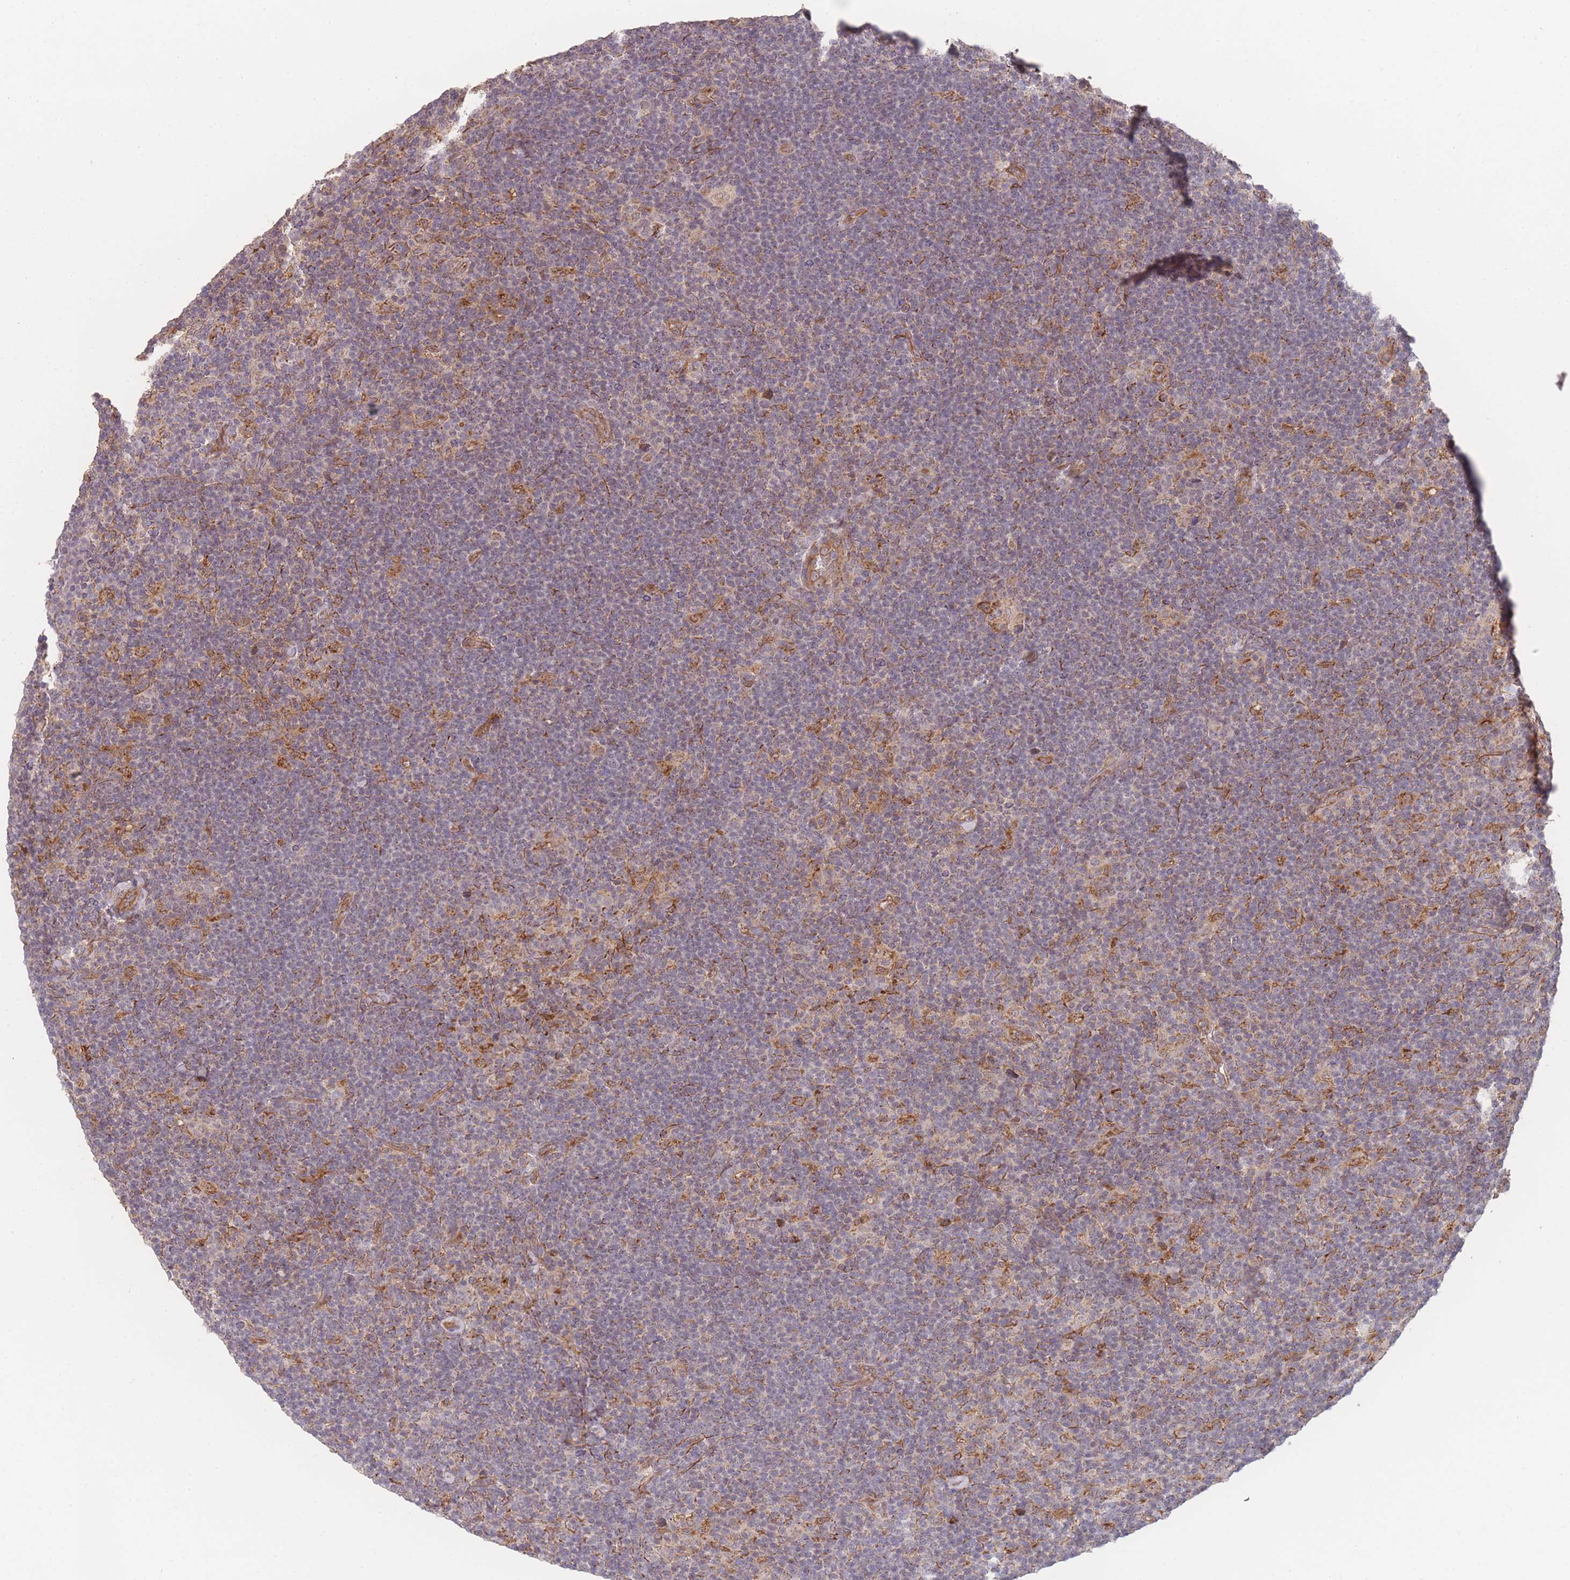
{"staining": {"intensity": "weak", "quantity": "25%-75%", "location": "cytoplasmic/membranous"}, "tissue": "lymphoma", "cell_type": "Tumor cells", "image_type": "cancer", "snomed": [{"axis": "morphology", "description": "Hodgkin's disease, NOS"}, {"axis": "topography", "description": "Lymph node"}], "caption": "A brown stain shows weak cytoplasmic/membranous expression of a protein in Hodgkin's disease tumor cells.", "gene": "PXMP4", "patient": {"sex": "female", "age": 57}}